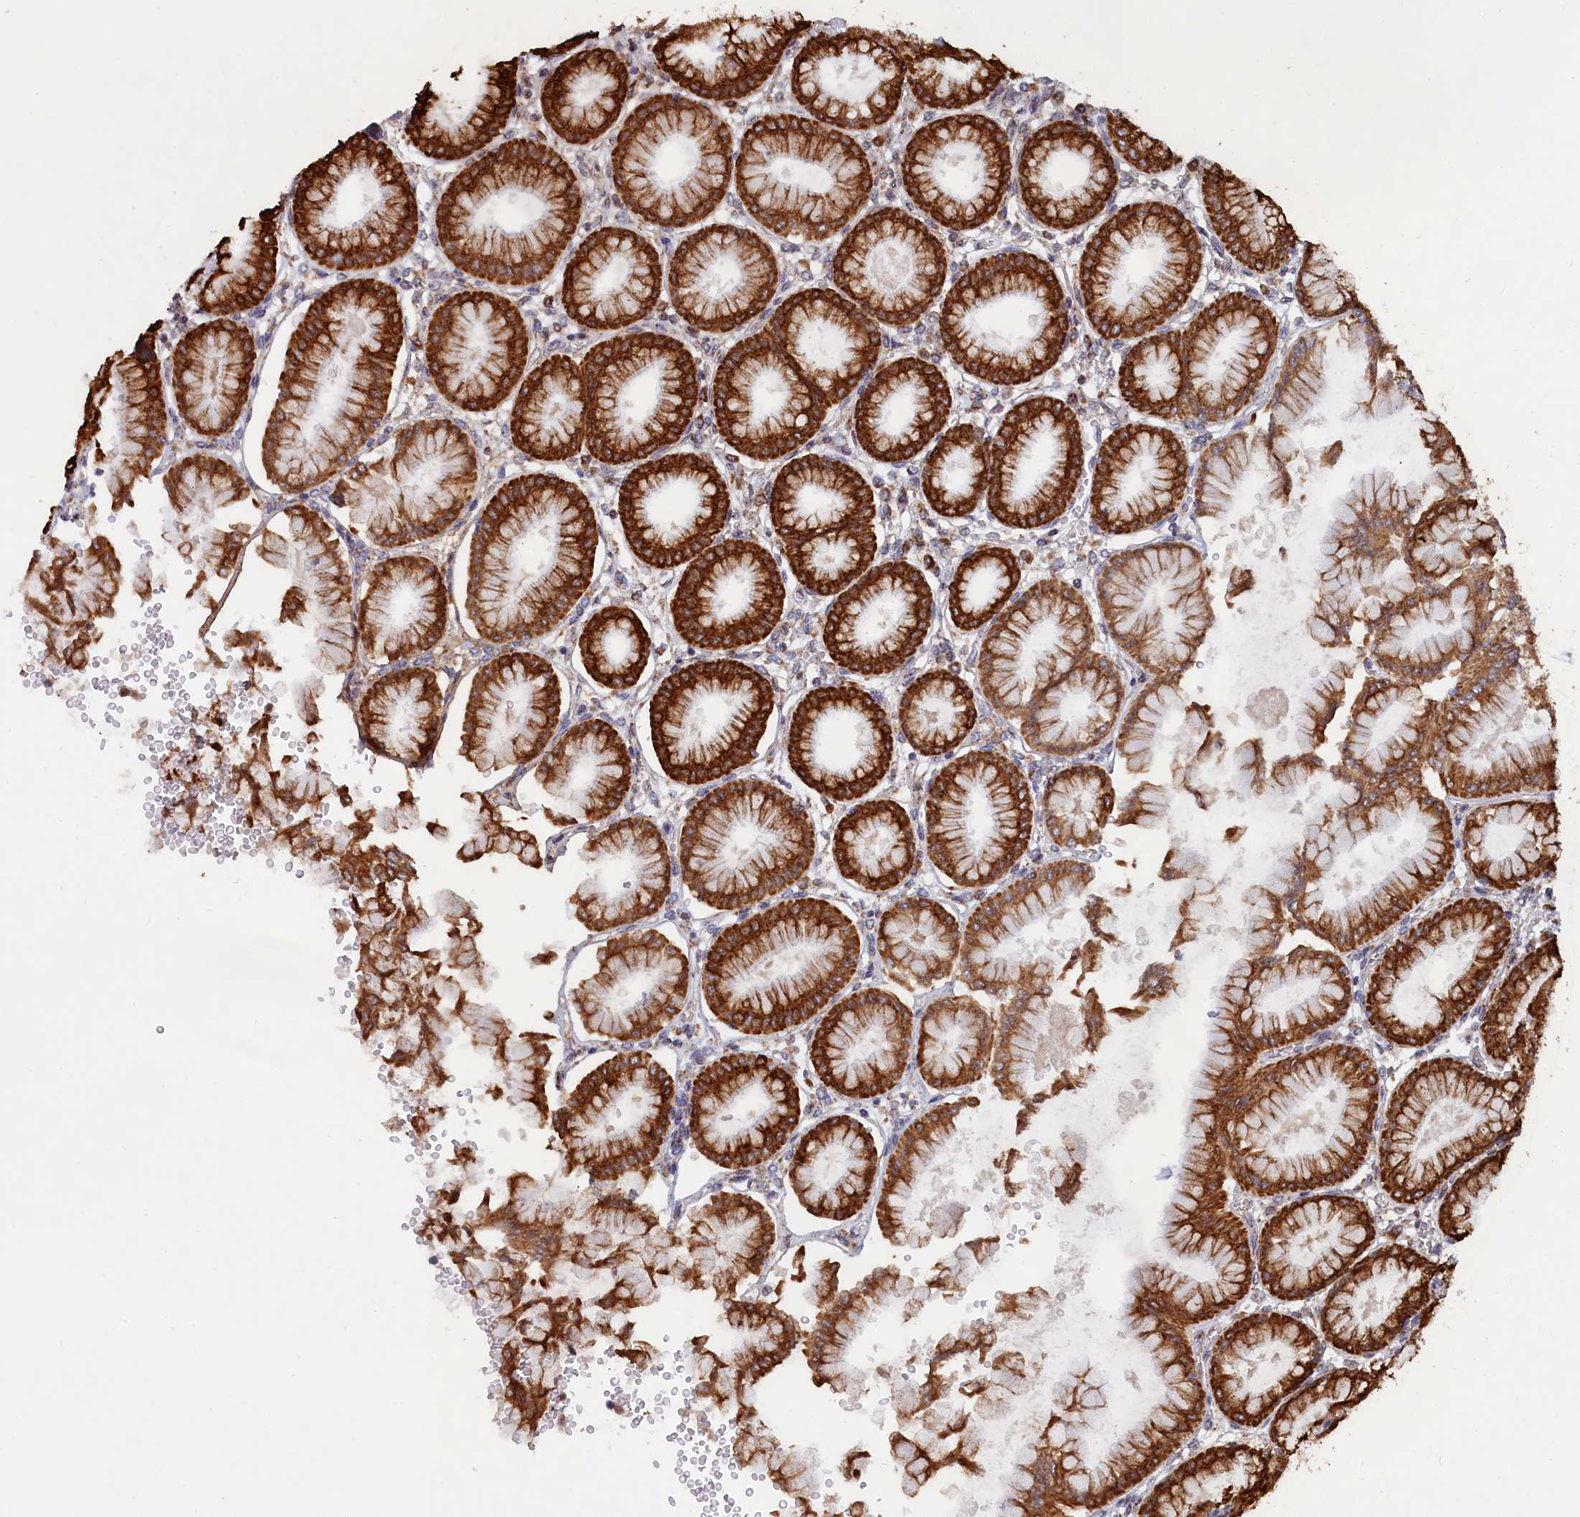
{"staining": {"intensity": "strong", "quantity": ">75%", "location": "cytoplasmic/membranous"}, "tissue": "stomach", "cell_type": "Glandular cells", "image_type": "normal", "snomed": [{"axis": "morphology", "description": "Normal tissue, NOS"}, {"axis": "topography", "description": "Stomach, upper"}], "caption": "Glandular cells exhibit high levels of strong cytoplasmic/membranous expression in about >75% of cells in unremarkable stomach.", "gene": "ENSG00000269825", "patient": {"sex": "female", "age": 56}}